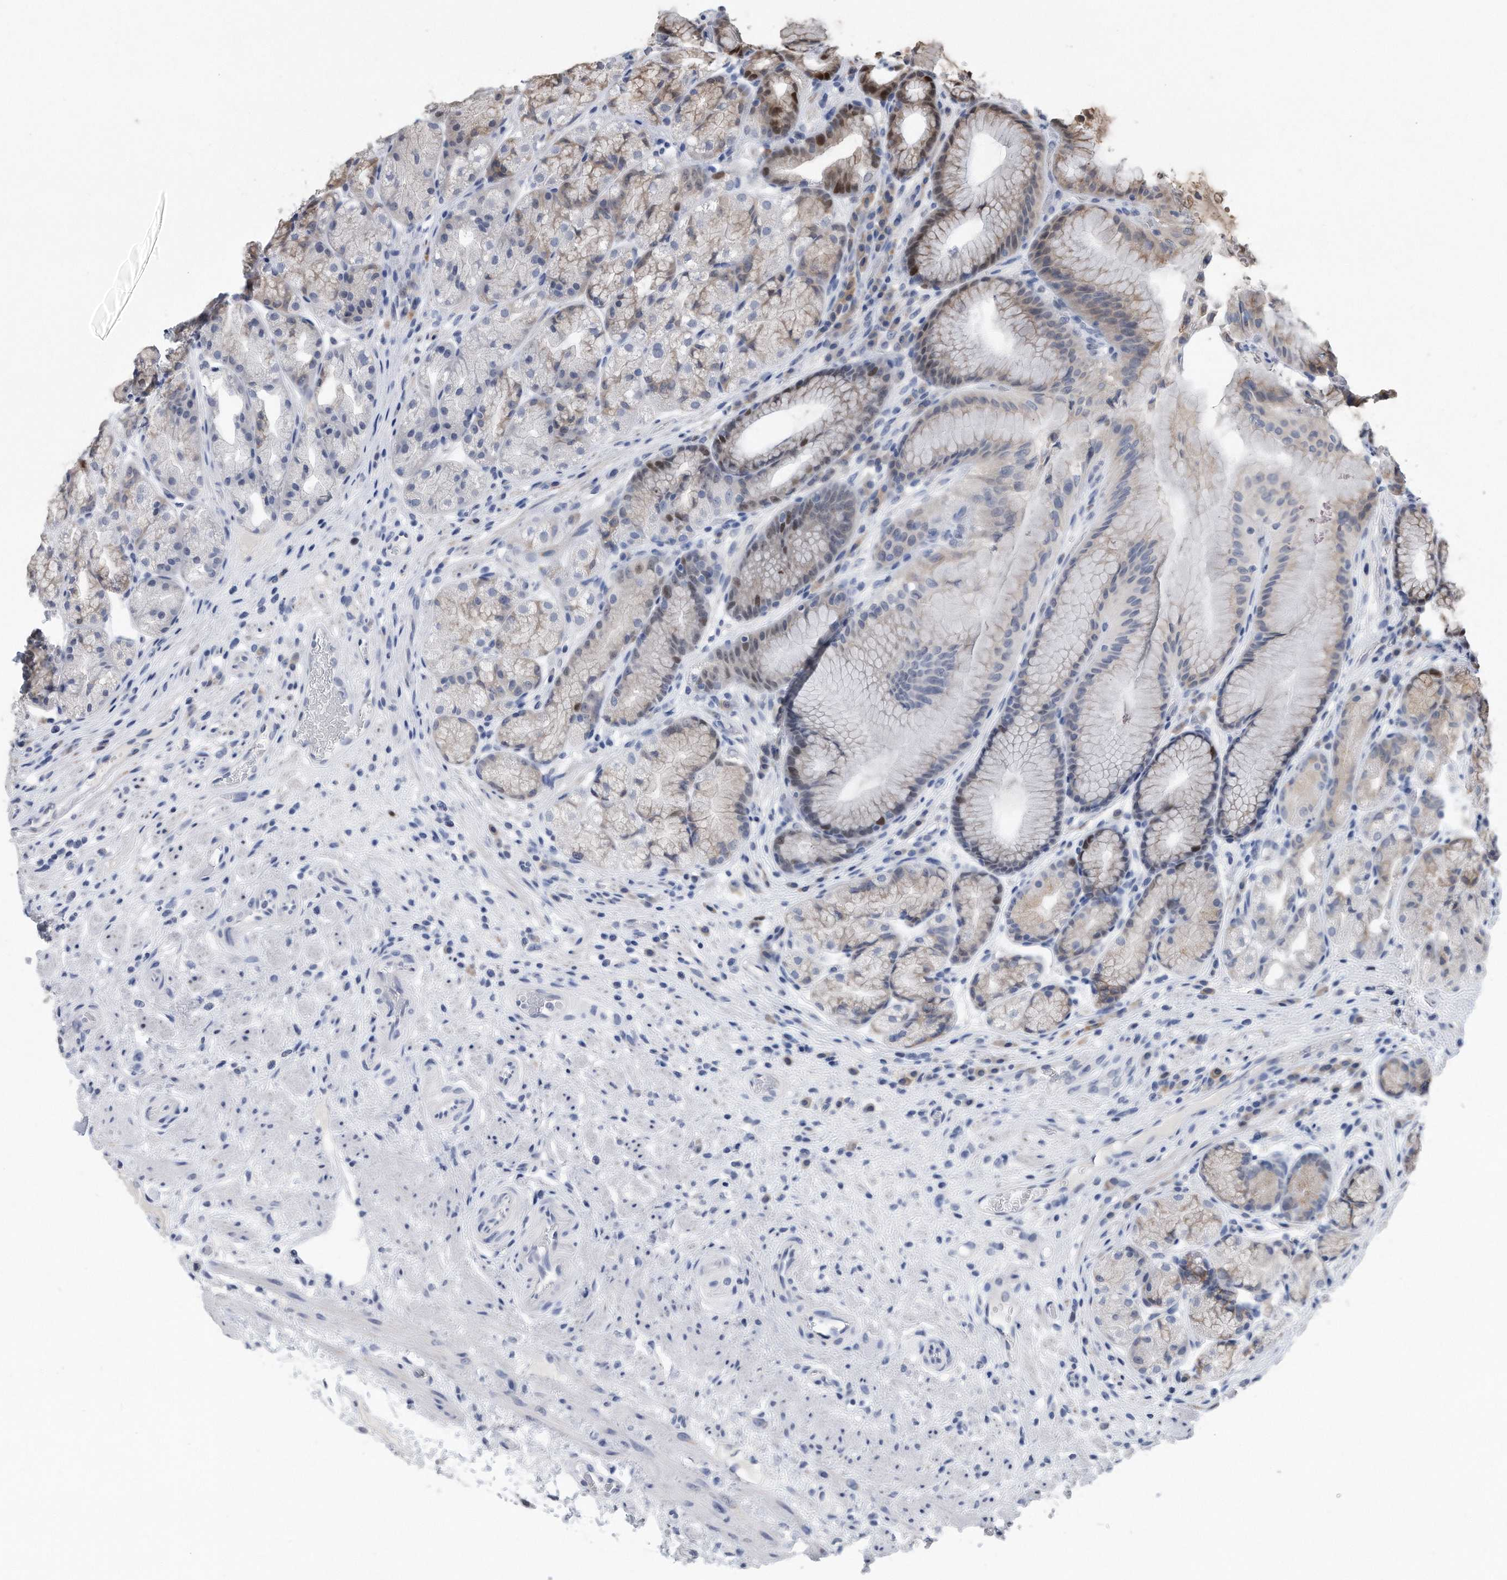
{"staining": {"intensity": "moderate", "quantity": "<25%", "location": "nuclear"}, "tissue": "stomach", "cell_type": "Glandular cells", "image_type": "normal", "snomed": [{"axis": "morphology", "description": "Normal tissue, NOS"}, {"axis": "topography", "description": "Stomach"}], "caption": "Immunohistochemical staining of normal stomach displays low levels of moderate nuclear positivity in about <25% of glandular cells. (DAB (3,3'-diaminobenzidine) IHC, brown staining for protein, blue staining for nuclei).", "gene": "PCNA", "patient": {"sex": "male", "age": 57}}